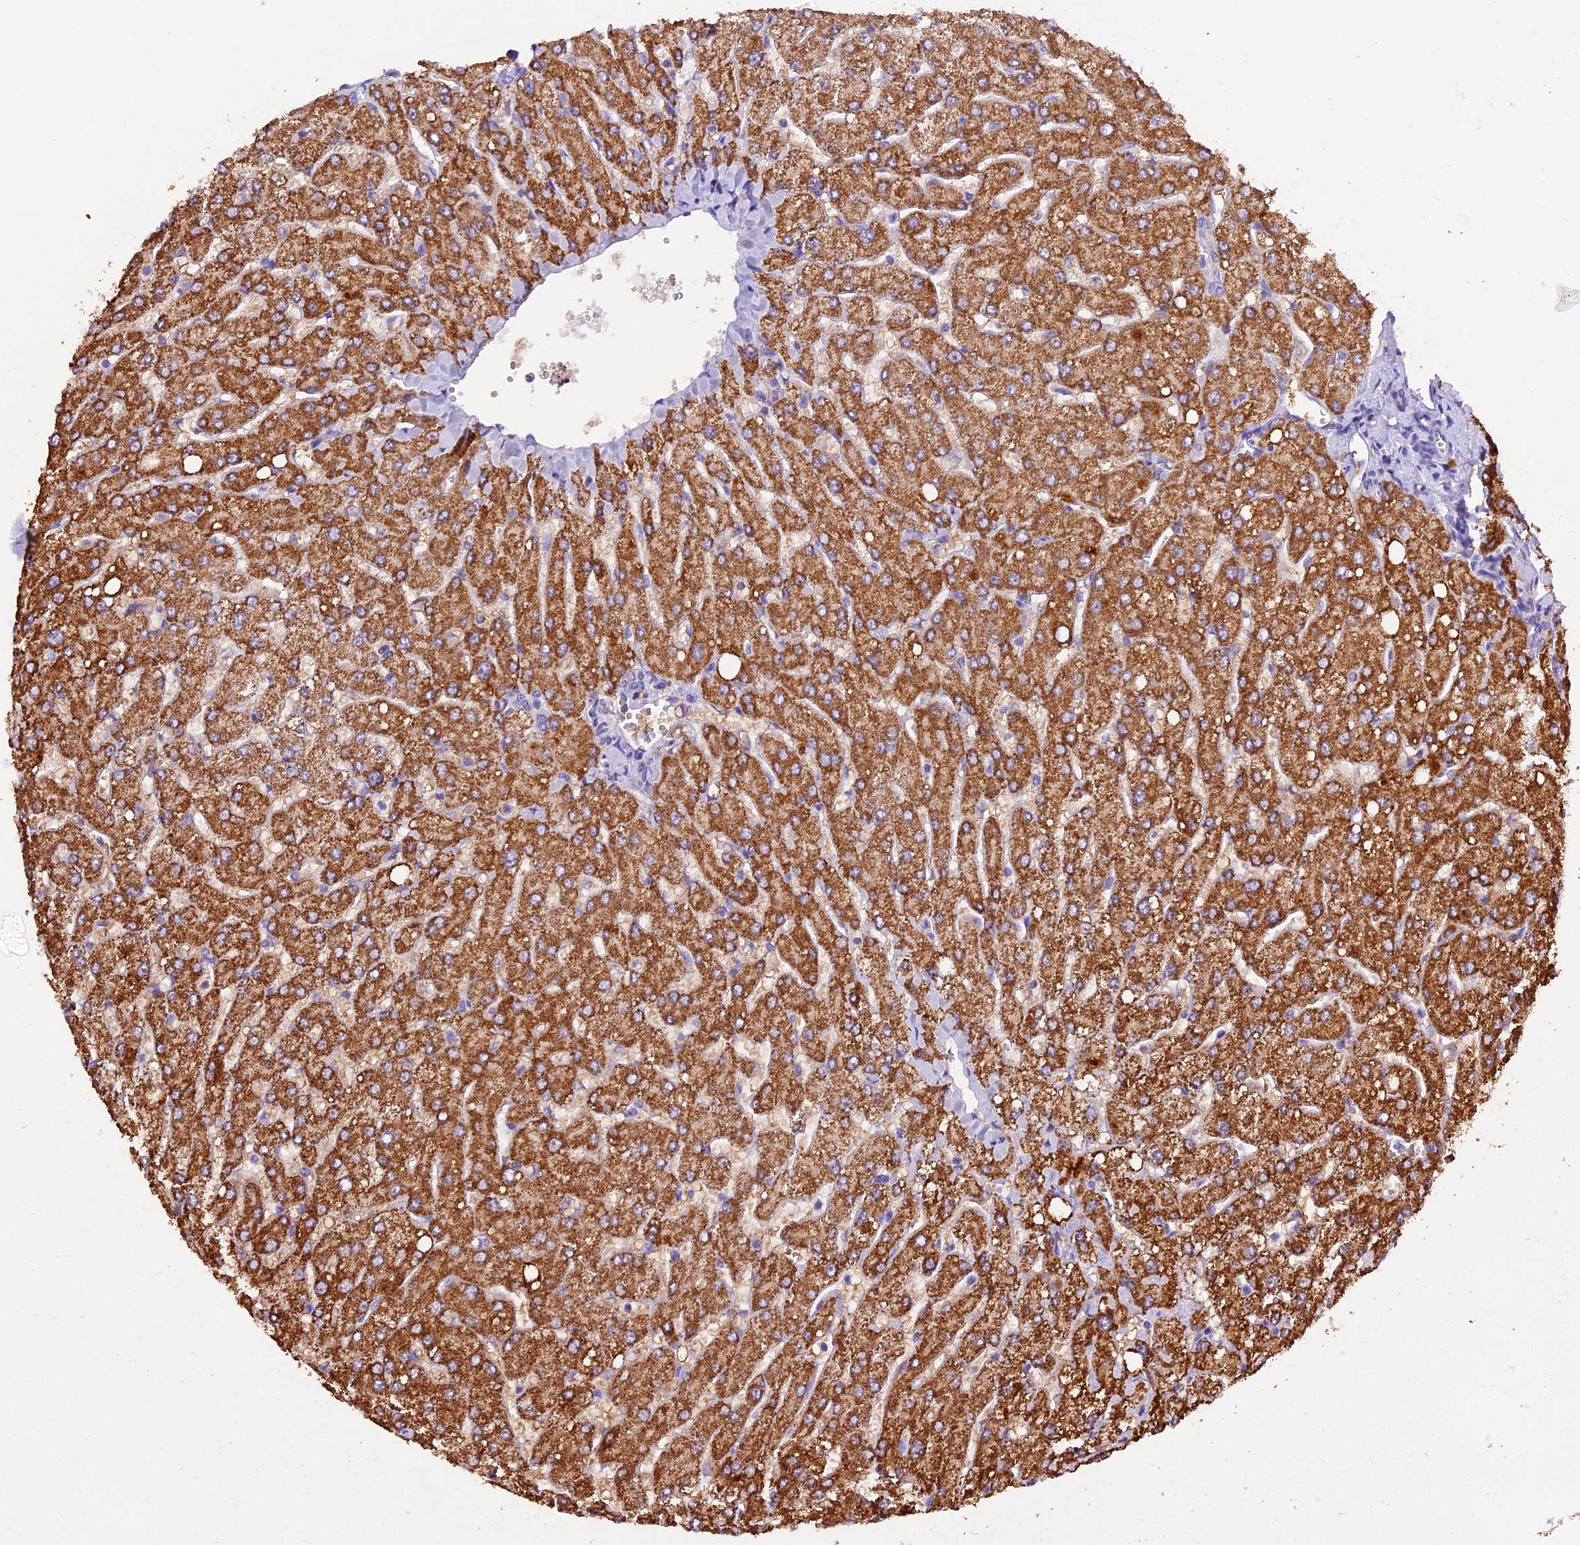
{"staining": {"intensity": "negative", "quantity": "none", "location": "none"}, "tissue": "liver", "cell_type": "Cholangiocytes", "image_type": "normal", "snomed": [{"axis": "morphology", "description": "Normal tissue, NOS"}, {"axis": "topography", "description": "Liver"}], "caption": "Protein analysis of normal liver reveals no significant positivity in cholangiocytes. (IHC, brightfield microscopy, high magnification).", "gene": "SIX5", "patient": {"sex": "male", "age": 55}}